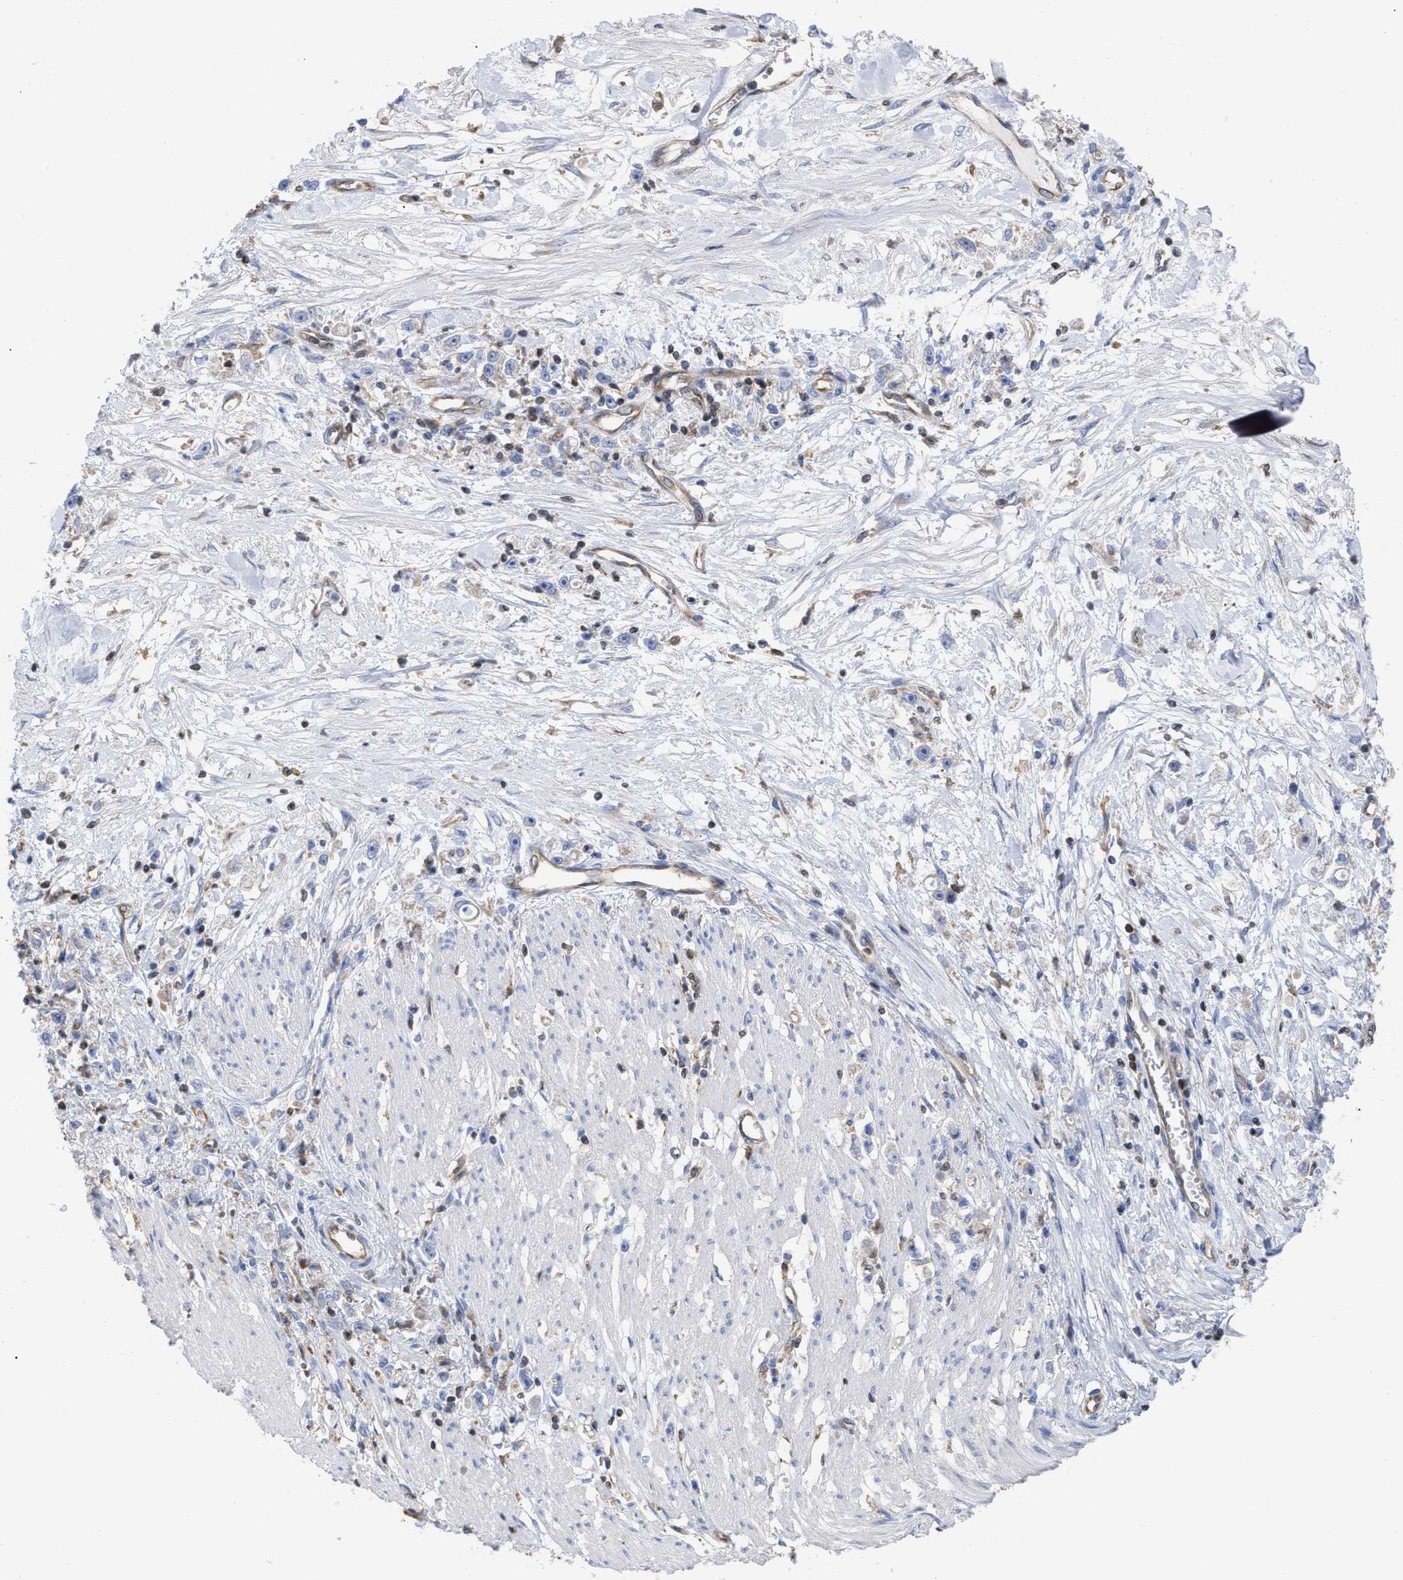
{"staining": {"intensity": "negative", "quantity": "none", "location": "none"}, "tissue": "stomach cancer", "cell_type": "Tumor cells", "image_type": "cancer", "snomed": [{"axis": "morphology", "description": "Adenocarcinoma, NOS"}, {"axis": "topography", "description": "Stomach"}], "caption": "Micrograph shows no significant protein expression in tumor cells of stomach cancer. (DAB immunohistochemistry (IHC), high magnification).", "gene": "GIMAP4", "patient": {"sex": "female", "age": 59}}